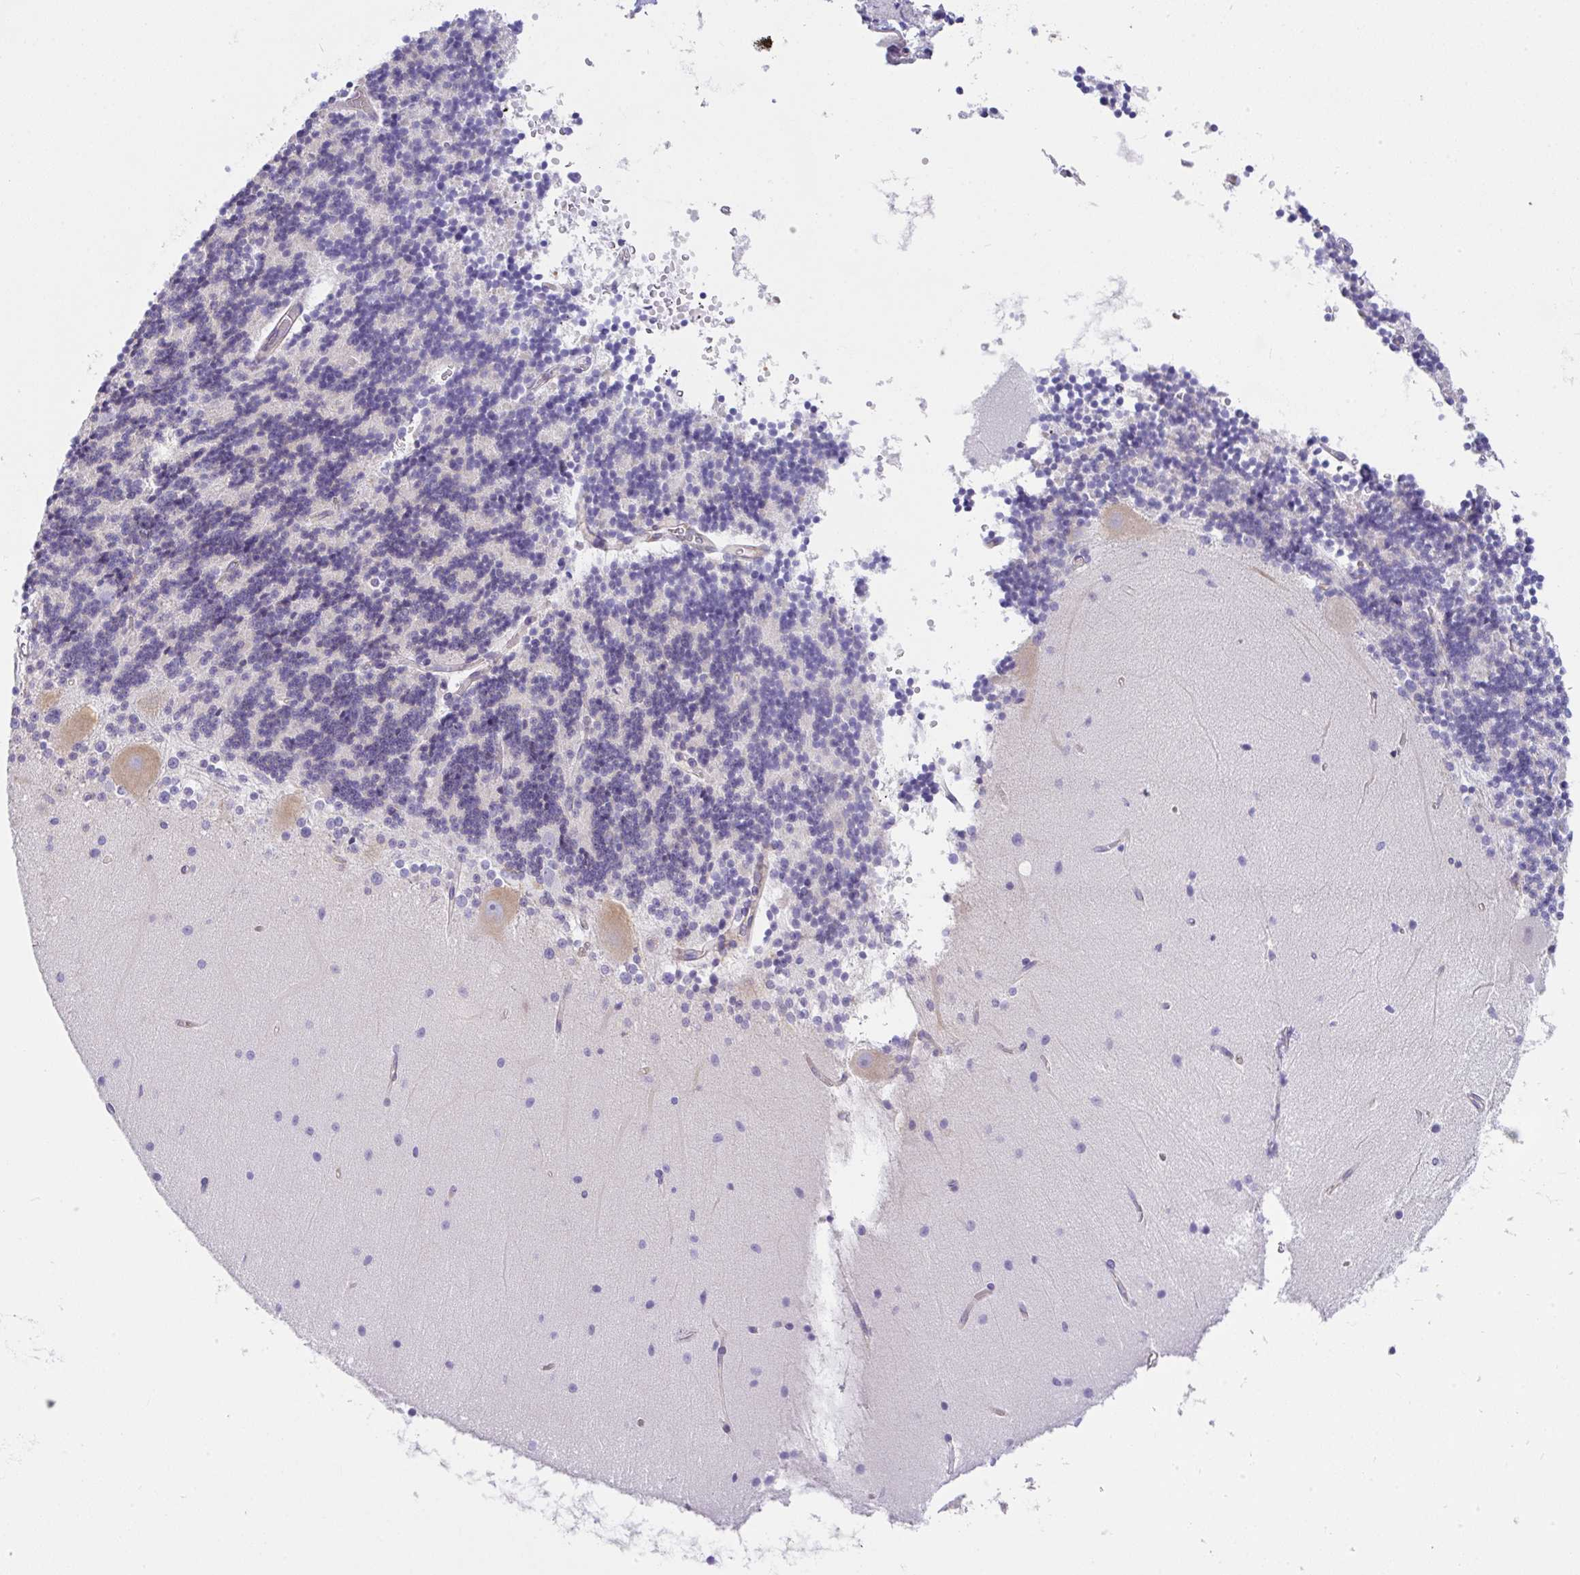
{"staining": {"intensity": "weak", "quantity": "<25%", "location": "cytoplasmic/membranous"}, "tissue": "cerebellum", "cell_type": "Cells in granular layer", "image_type": "normal", "snomed": [{"axis": "morphology", "description": "Normal tissue, NOS"}, {"axis": "topography", "description": "Cerebellum"}], "caption": "Immunohistochemistry photomicrograph of normal human cerebellum stained for a protein (brown), which reveals no staining in cells in granular layer. The staining is performed using DAB brown chromogen with nuclei counter-stained in using hematoxylin.", "gene": "GFPT2", "patient": {"sex": "female", "age": 54}}